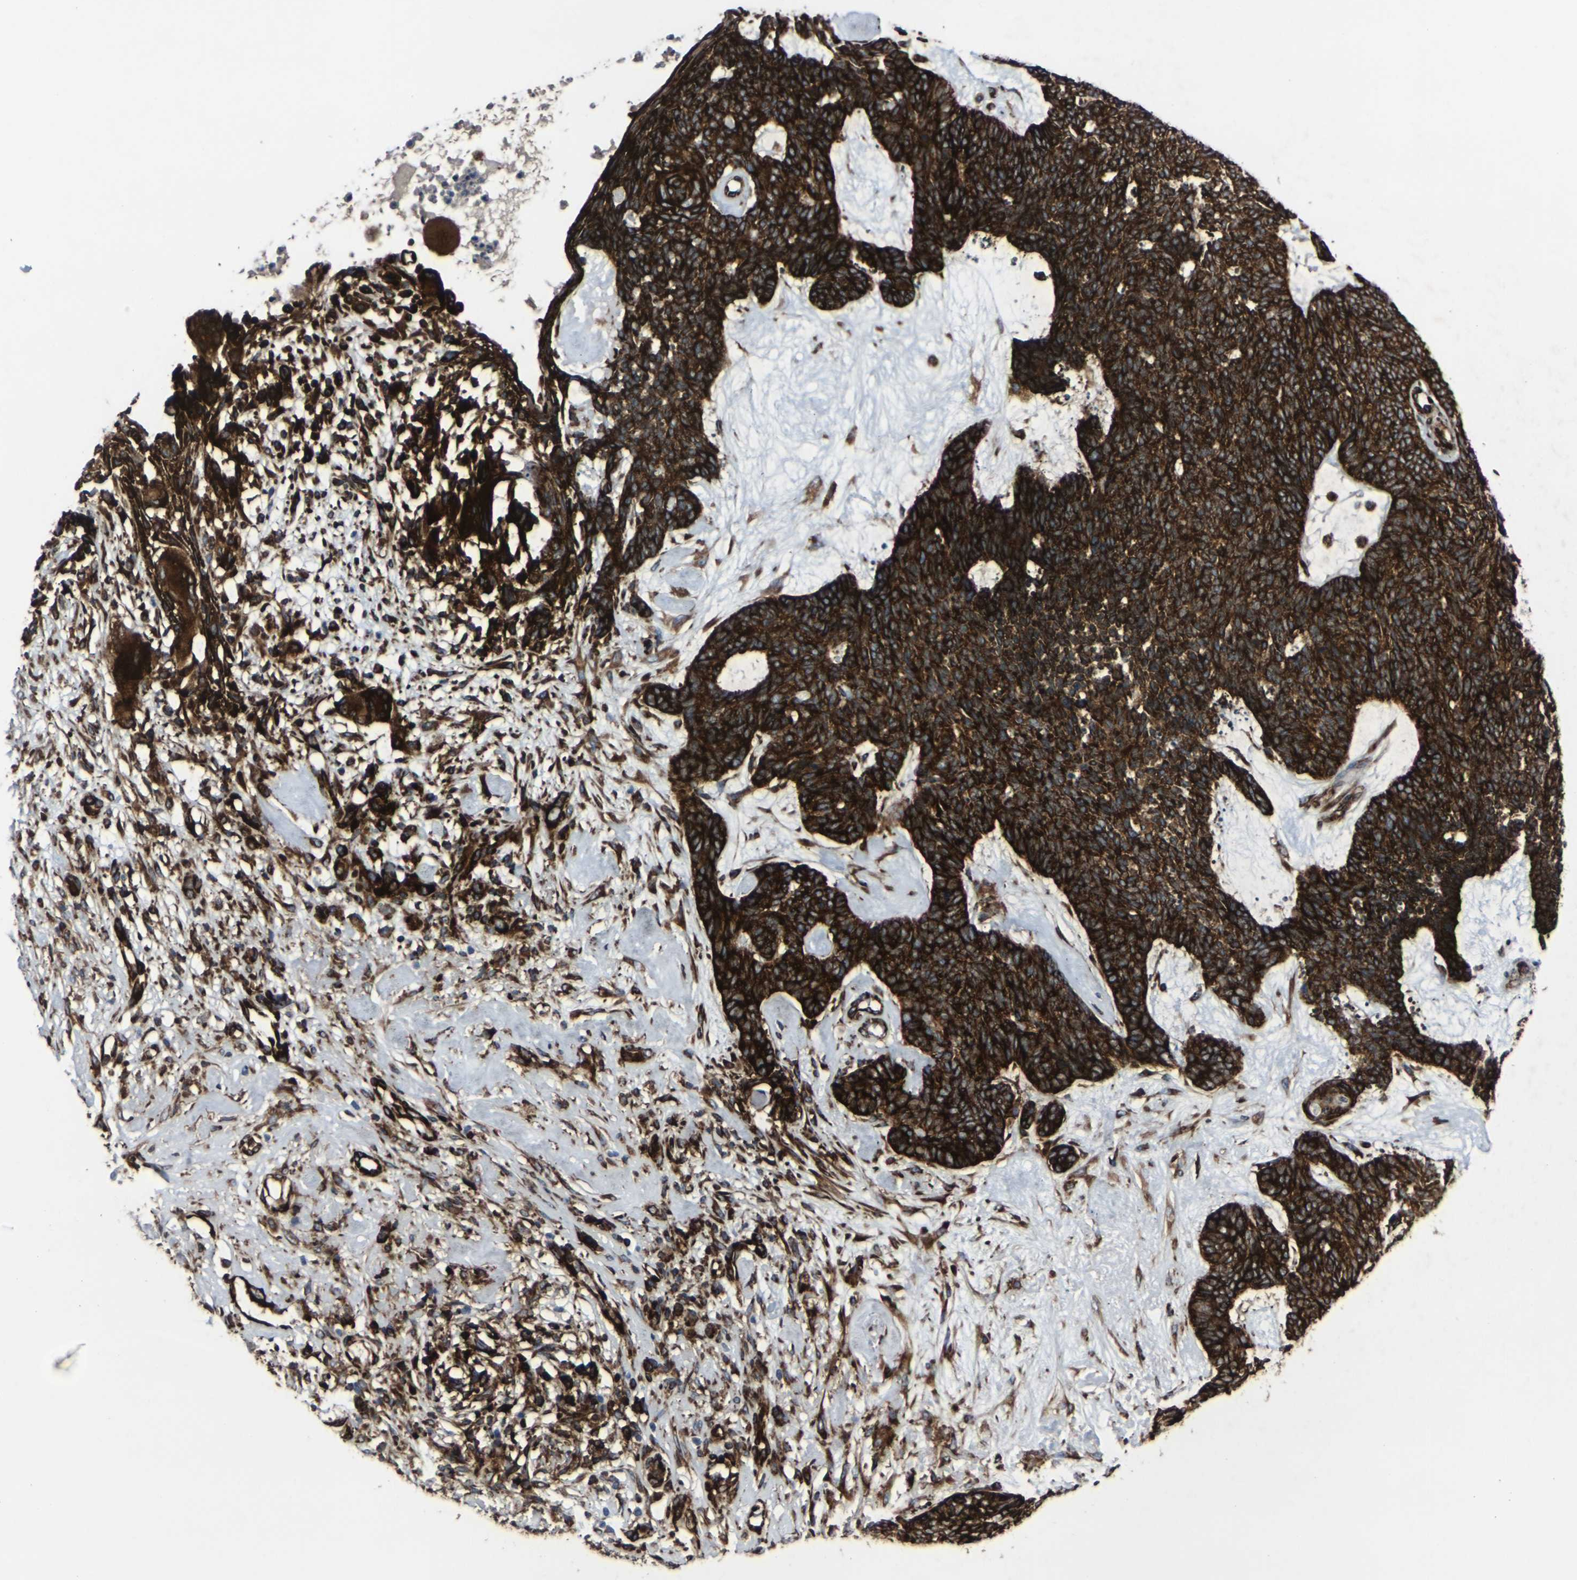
{"staining": {"intensity": "strong", "quantity": ">75%", "location": "cytoplasmic/membranous"}, "tissue": "skin cancer", "cell_type": "Tumor cells", "image_type": "cancer", "snomed": [{"axis": "morphology", "description": "Basal cell carcinoma"}, {"axis": "topography", "description": "Skin"}], "caption": "High-power microscopy captured an immunohistochemistry (IHC) photomicrograph of skin cancer, revealing strong cytoplasmic/membranous positivity in about >75% of tumor cells.", "gene": "MARCHF2", "patient": {"sex": "female", "age": 84}}